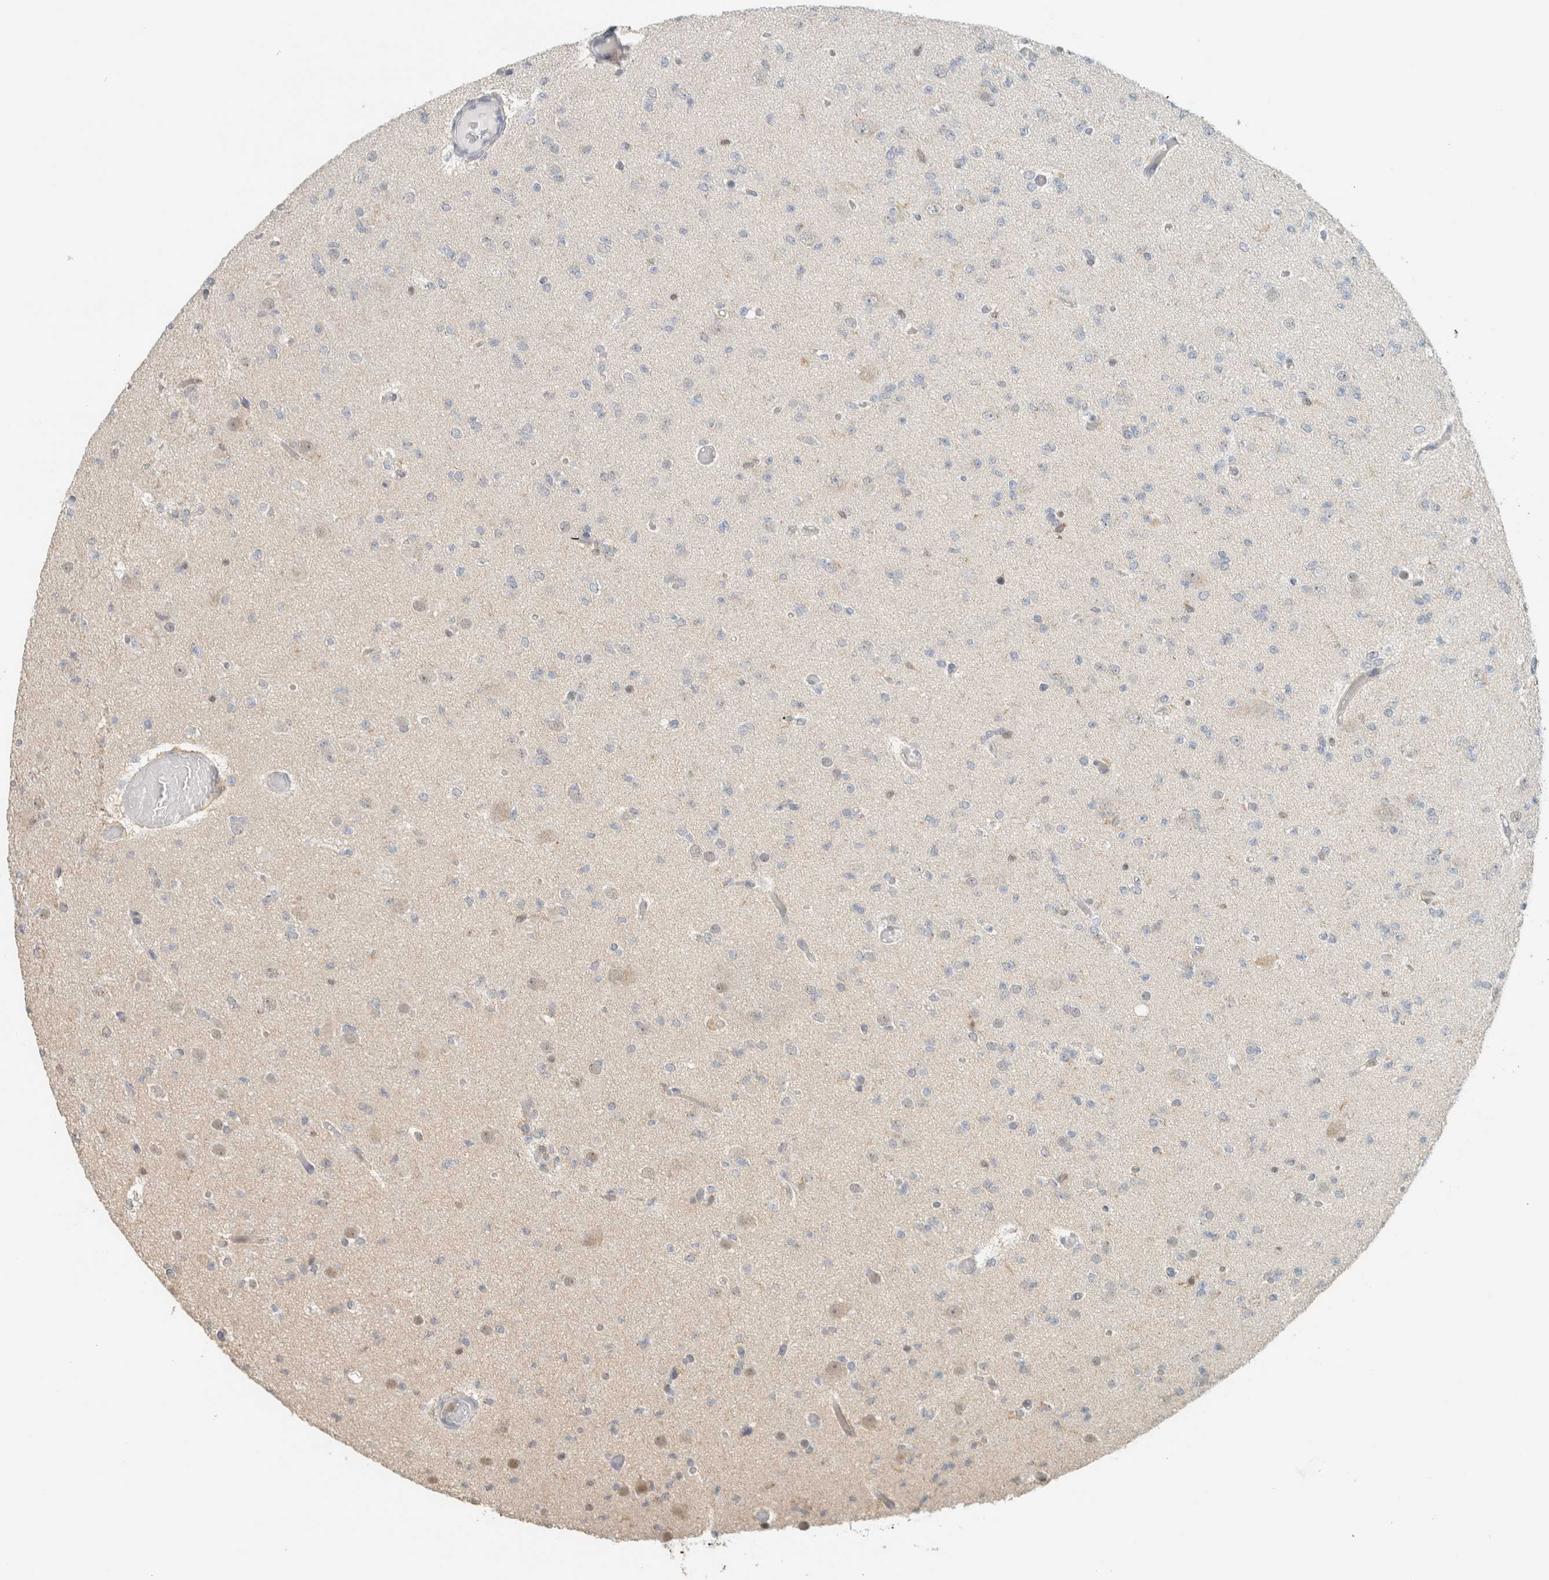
{"staining": {"intensity": "negative", "quantity": "none", "location": "none"}, "tissue": "glioma", "cell_type": "Tumor cells", "image_type": "cancer", "snomed": [{"axis": "morphology", "description": "Glioma, malignant, Low grade"}, {"axis": "topography", "description": "Brain"}], "caption": "The photomicrograph reveals no significant positivity in tumor cells of malignant glioma (low-grade).", "gene": "CAPG", "patient": {"sex": "female", "age": 22}}